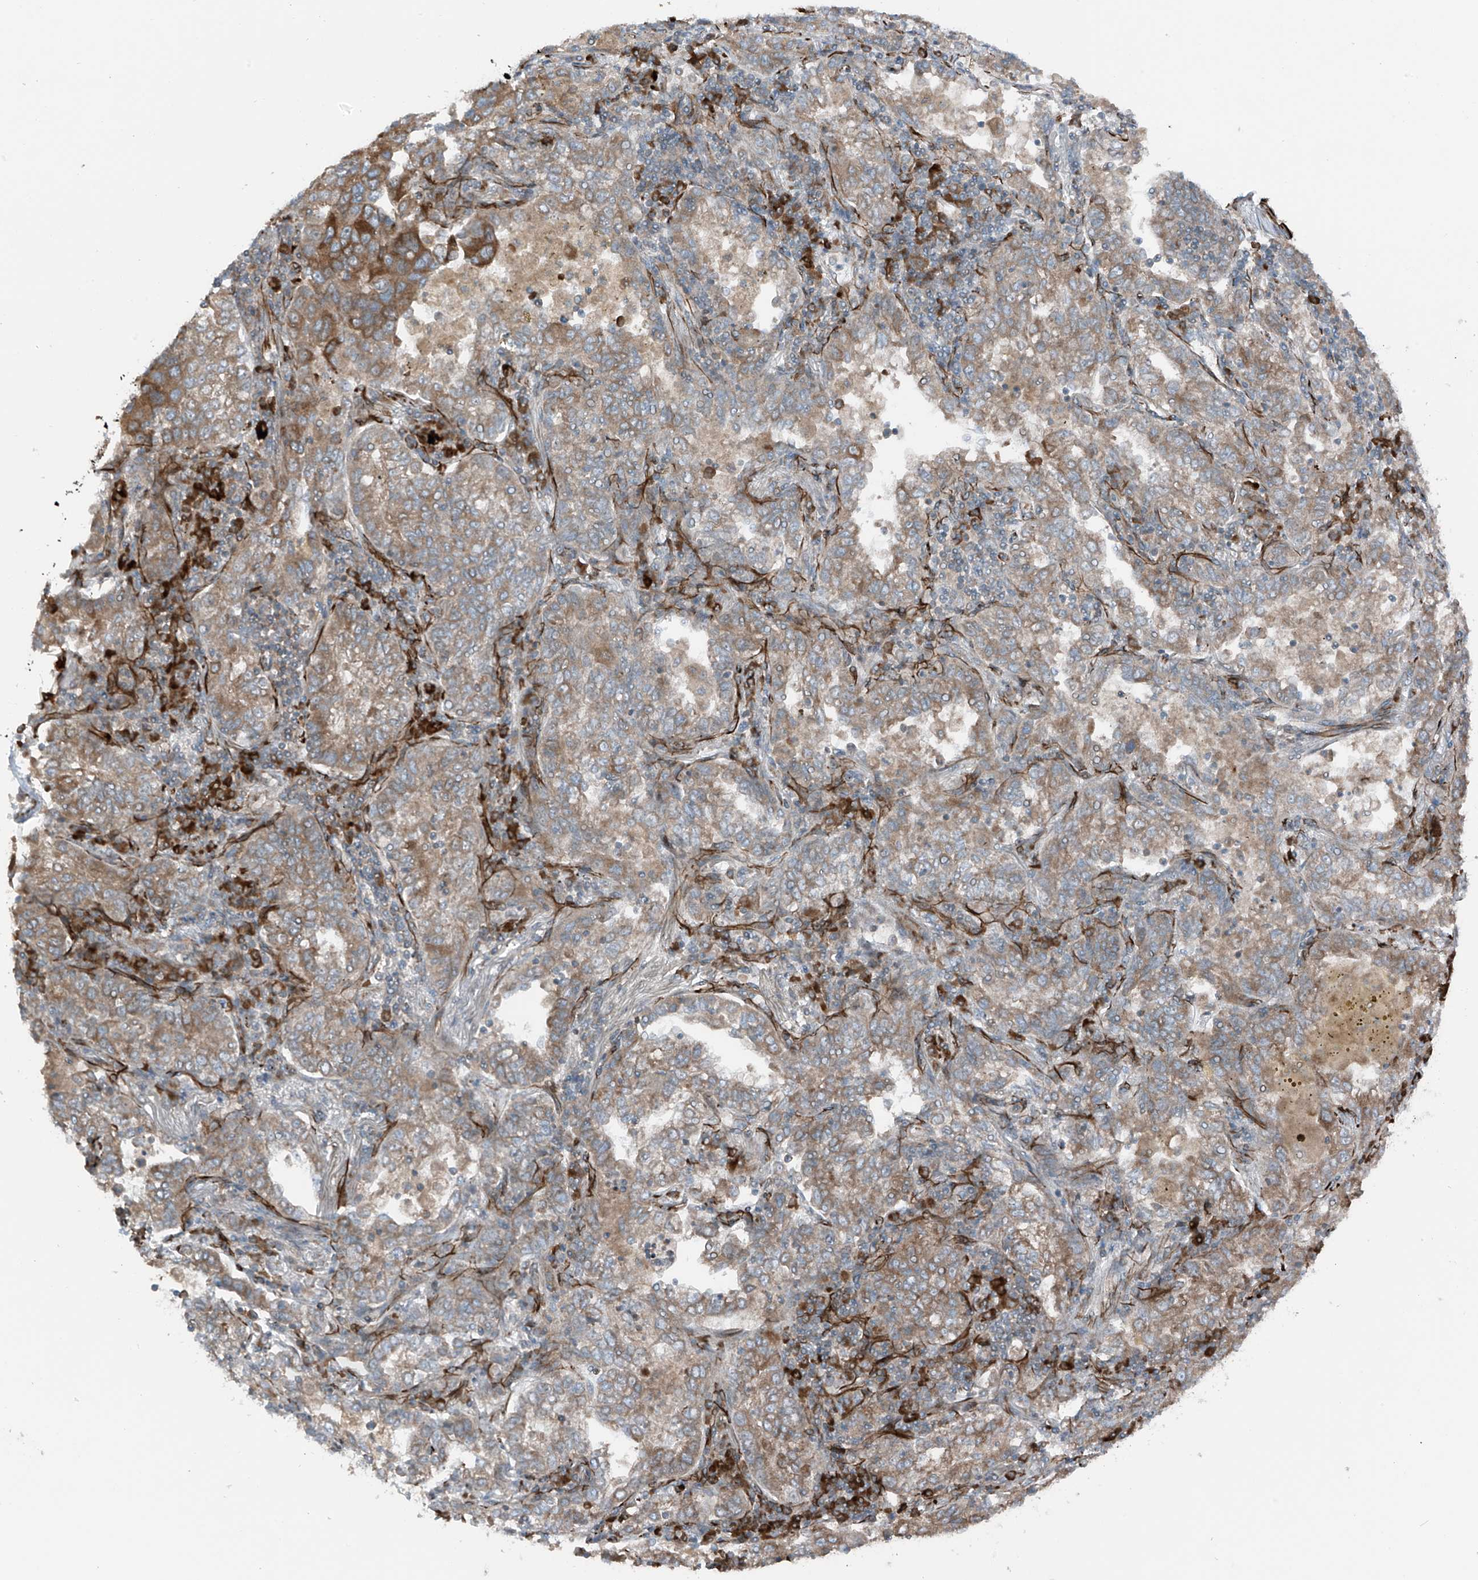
{"staining": {"intensity": "moderate", "quantity": ">75%", "location": "cytoplasmic/membranous"}, "tissue": "lung cancer", "cell_type": "Tumor cells", "image_type": "cancer", "snomed": [{"axis": "morphology", "description": "Adenocarcinoma, NOS"}, {"axis": "topography", "description": "Lung"}], "caption": "This is an image of immunohistochemistry (IHC) staining of adenocarcinoma (lung), which shows moderate positivity in the cytoplasmic/membranous of tumor cells.", "gene": "ERLEC1", "patient": {"sex": "male", "age": 49}}